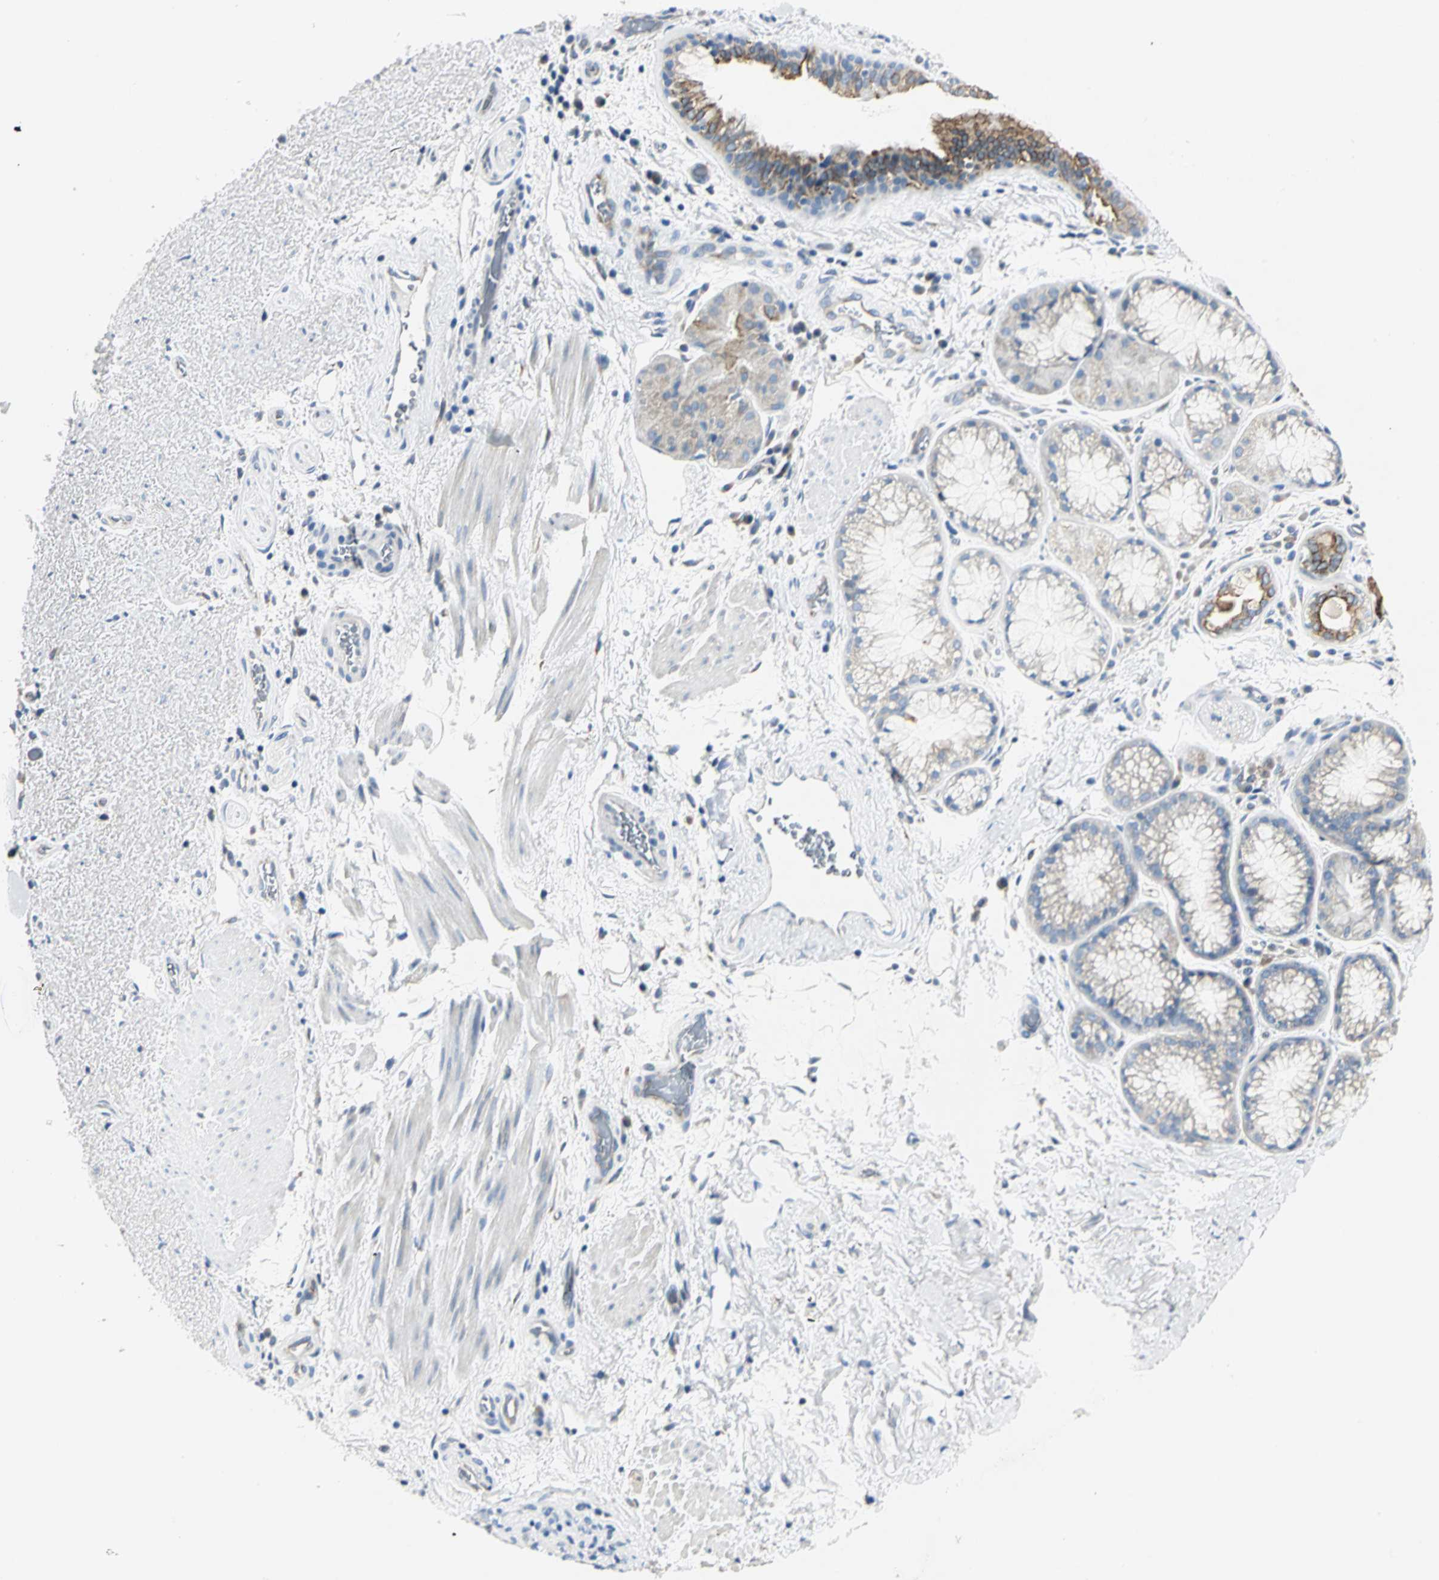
{"staining": {"intensity": "moderate", "quantity": ">75%", "location": "cytoplasmic/membranous"}, "tissue": "bronchus", "cell_type": "Respiratory epithelial cells", "image_type": "normal", "snomed": [{"axis": "morphology", "description": "Normal tissue, NOS"}, {"axis": "topography", "description": "Bronchus"}], "caption": "Unremarkable bronchus demonstrates moderate cytoplasmic/membranous expression in approximately >75% of respiratory epithelial cells, visualized by immunohistochemistry. (IHC, brightfield microscopy, high magnification).", "gene": "B3GNT2", "patient": {"sex": "female", "age": 54}}